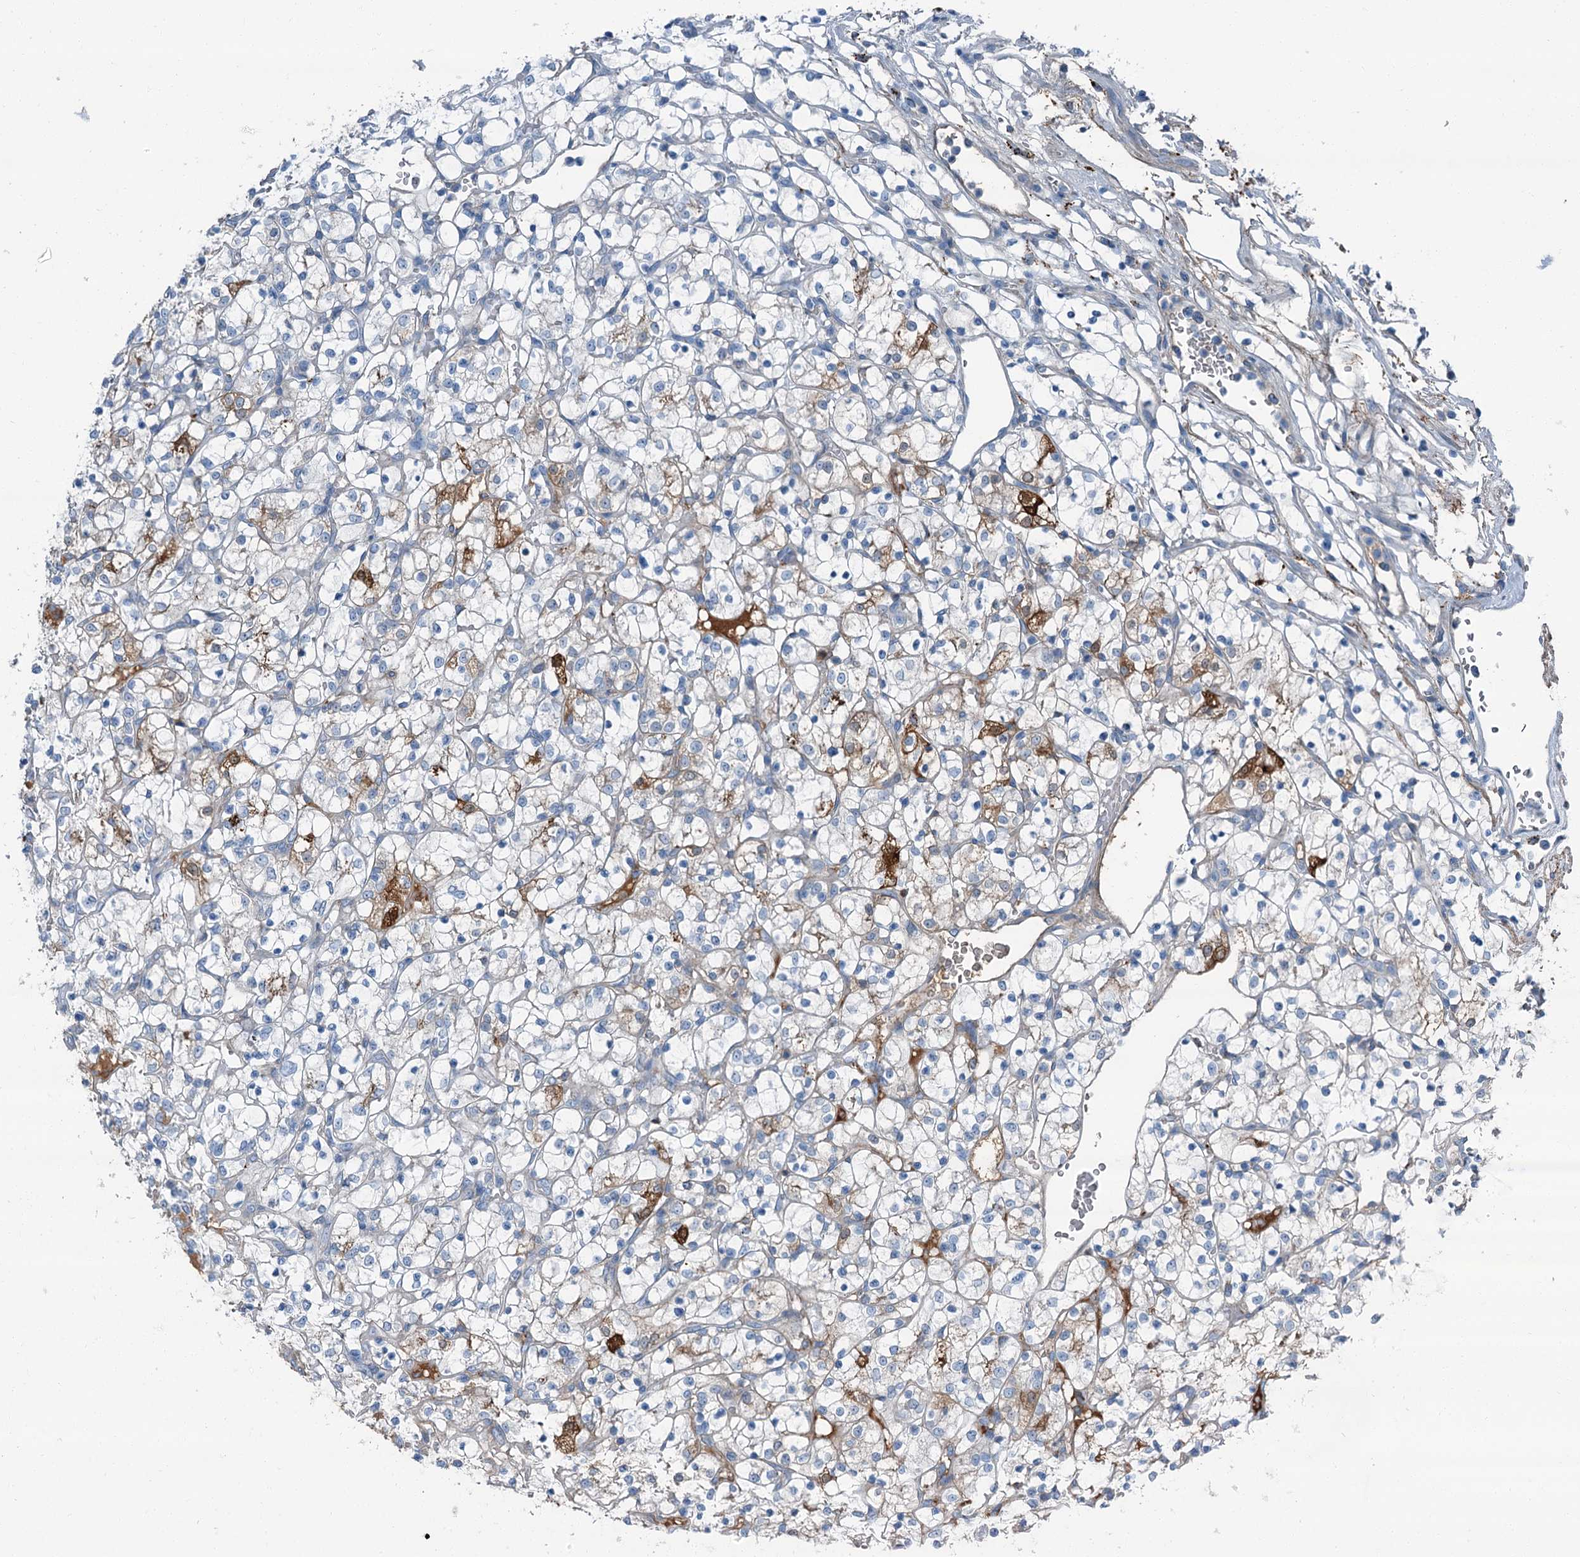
{"staining": {"intensity": "moderate", "quantity": "<25%", "location": "cytoplasmic/membranous"}, "tissue": "renal cancer", "cell_type": "Tumor cells", "image_type": "cancer", "snomed": [{"axis": "morphology", "description": "Adenocarcinoma, NOS"}, {"axis": "topography", "description": "Kidney"}], "caption": "Protein staining of renal cancer tissue displays moderate cytoplasmic/membranous positivity in about <25% of tumor cells.", "gene": "AXL", "patient": {"sex": "female", "age": 69}}